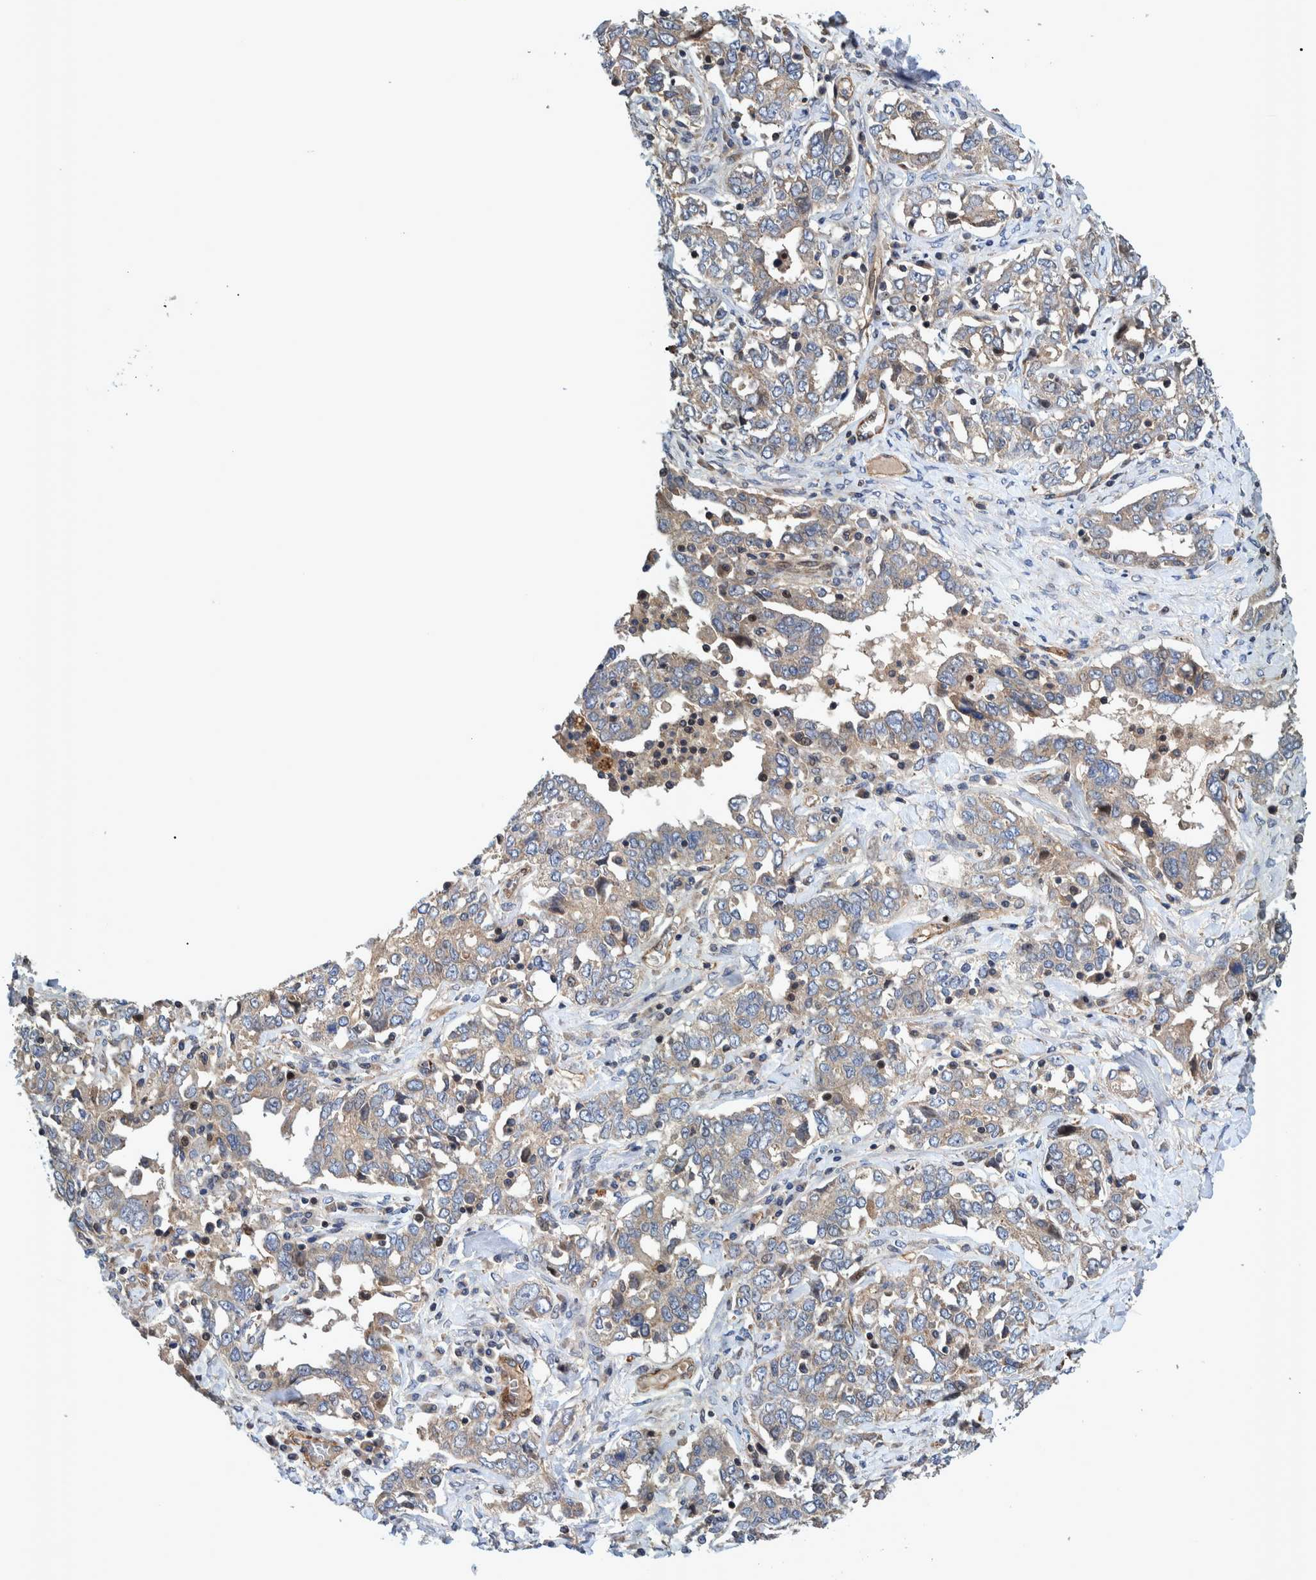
{"staining": {"intensity": "moderate", "quantity": ">75%", "location": "cytoplasmic/membranous"}, "tissue": "ovarian cancer", "cell_type": "Tumor cells", "image_type": "cancer", "snomed": [{"axis": "morphology", "description": "Cystadenocarcinoma, mucinous, NOS"}, {"axis": "topography", "description": "Ovary"}], "caption": "There is medium levels of moderate cytoplasmic/membranous positivity in tumor cells of mucinous cystadenocarcinoma (ovarian), as demonstrated by immunohistochemical staining (brown color).", "gene": "GRPEL2", "patient": {"sex": "female", "age": 73}}